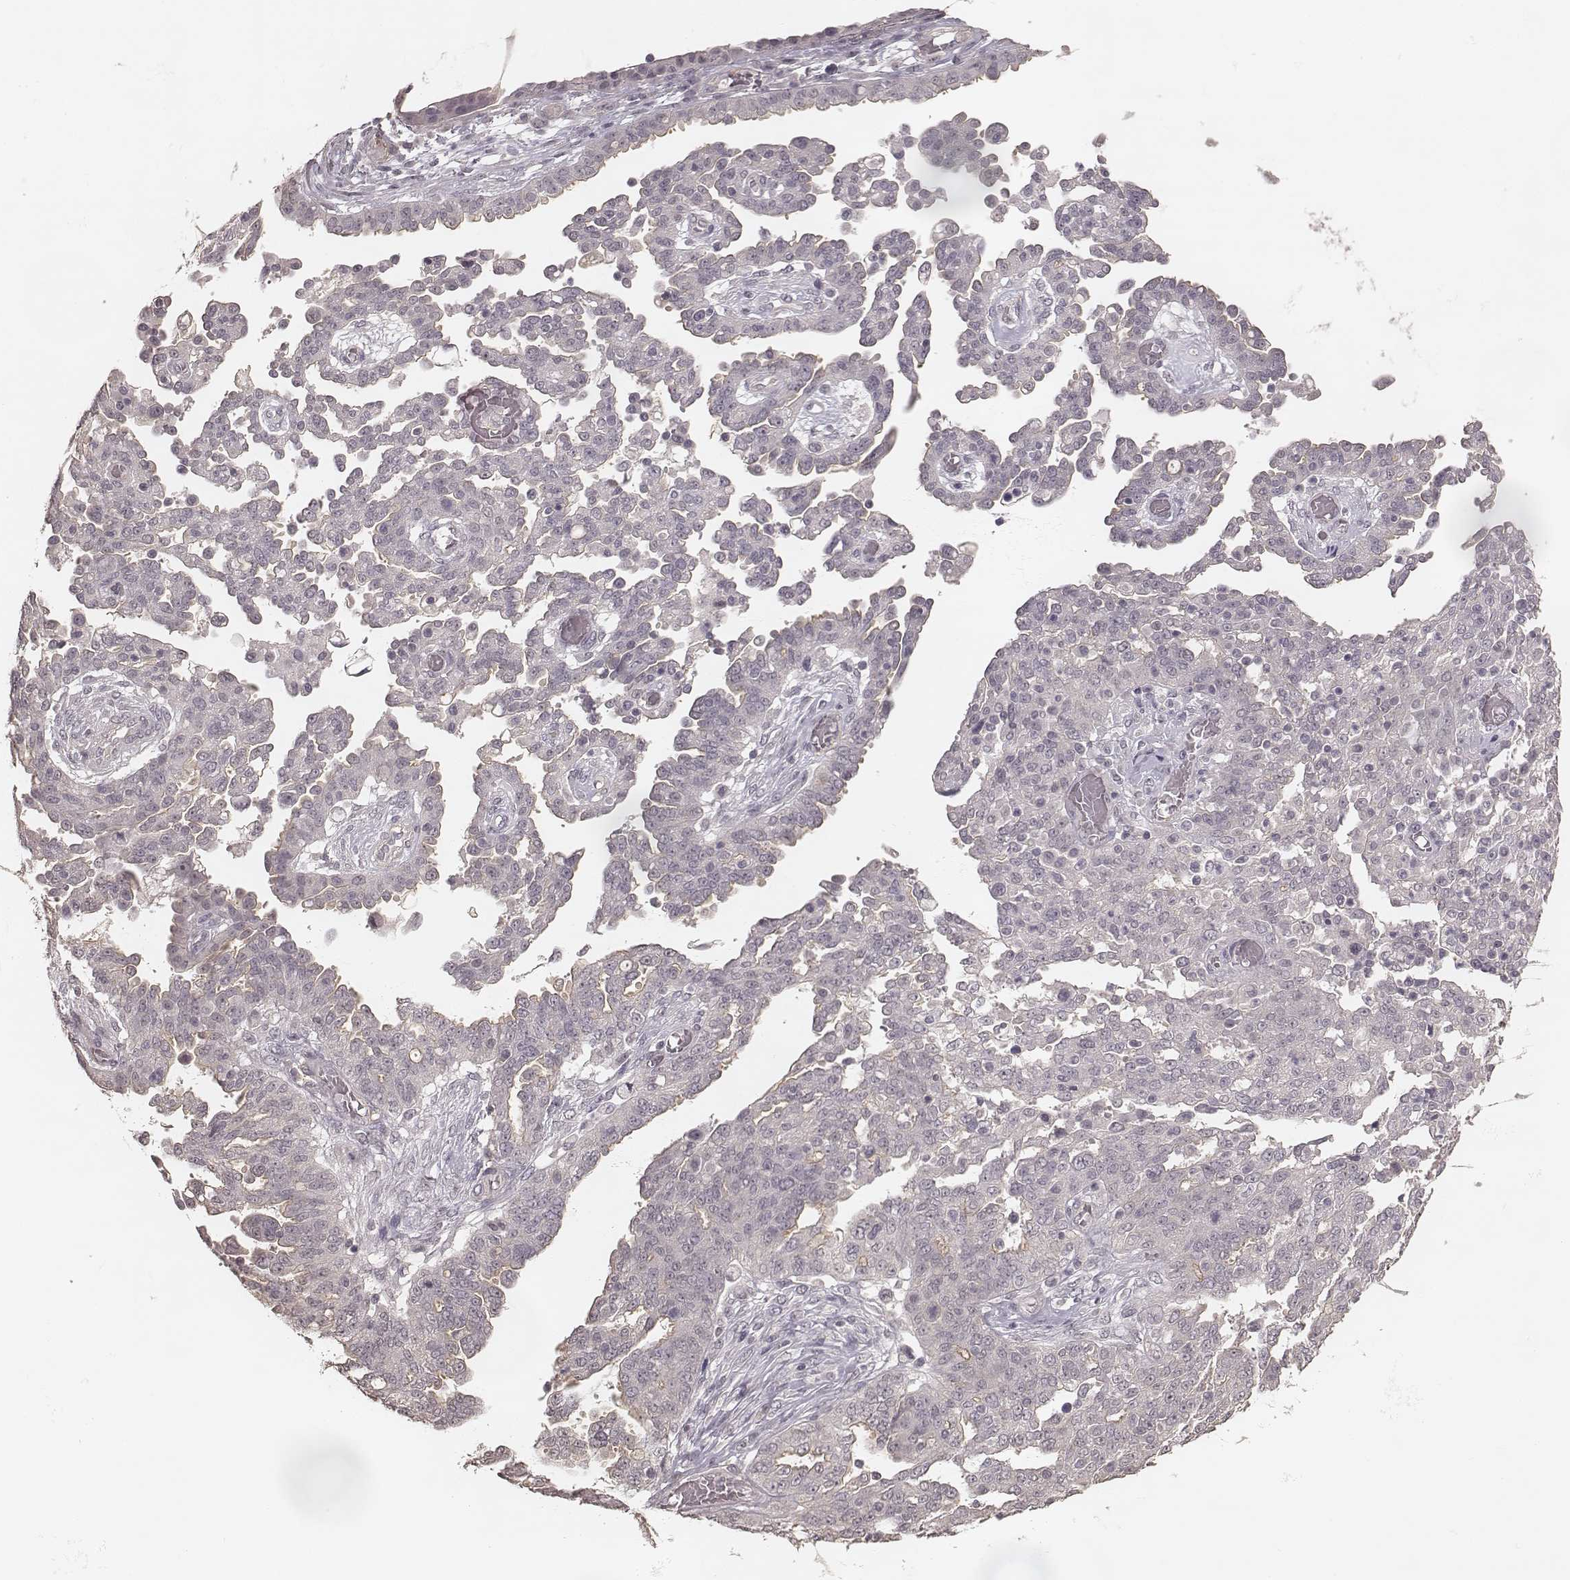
{"staining": {"intensity": "negative", "quantity": "none", "location": "none"}, "tissue": "ovarian cancer", "cell_type": "Tumor cells", "image_type": "cancer", "snomed": [{"axis": "morphology", "description": "Cystadenocarcinoma, serous, NOS"}, {"axis": "topography", "description": "Ovary"}], "caption": "Ovarian cancer stained for a protein using immunohistochemistry shows no expression tumor cells.", "gene": "LY6K", "patient": {"sex": "female", "age": 67}}